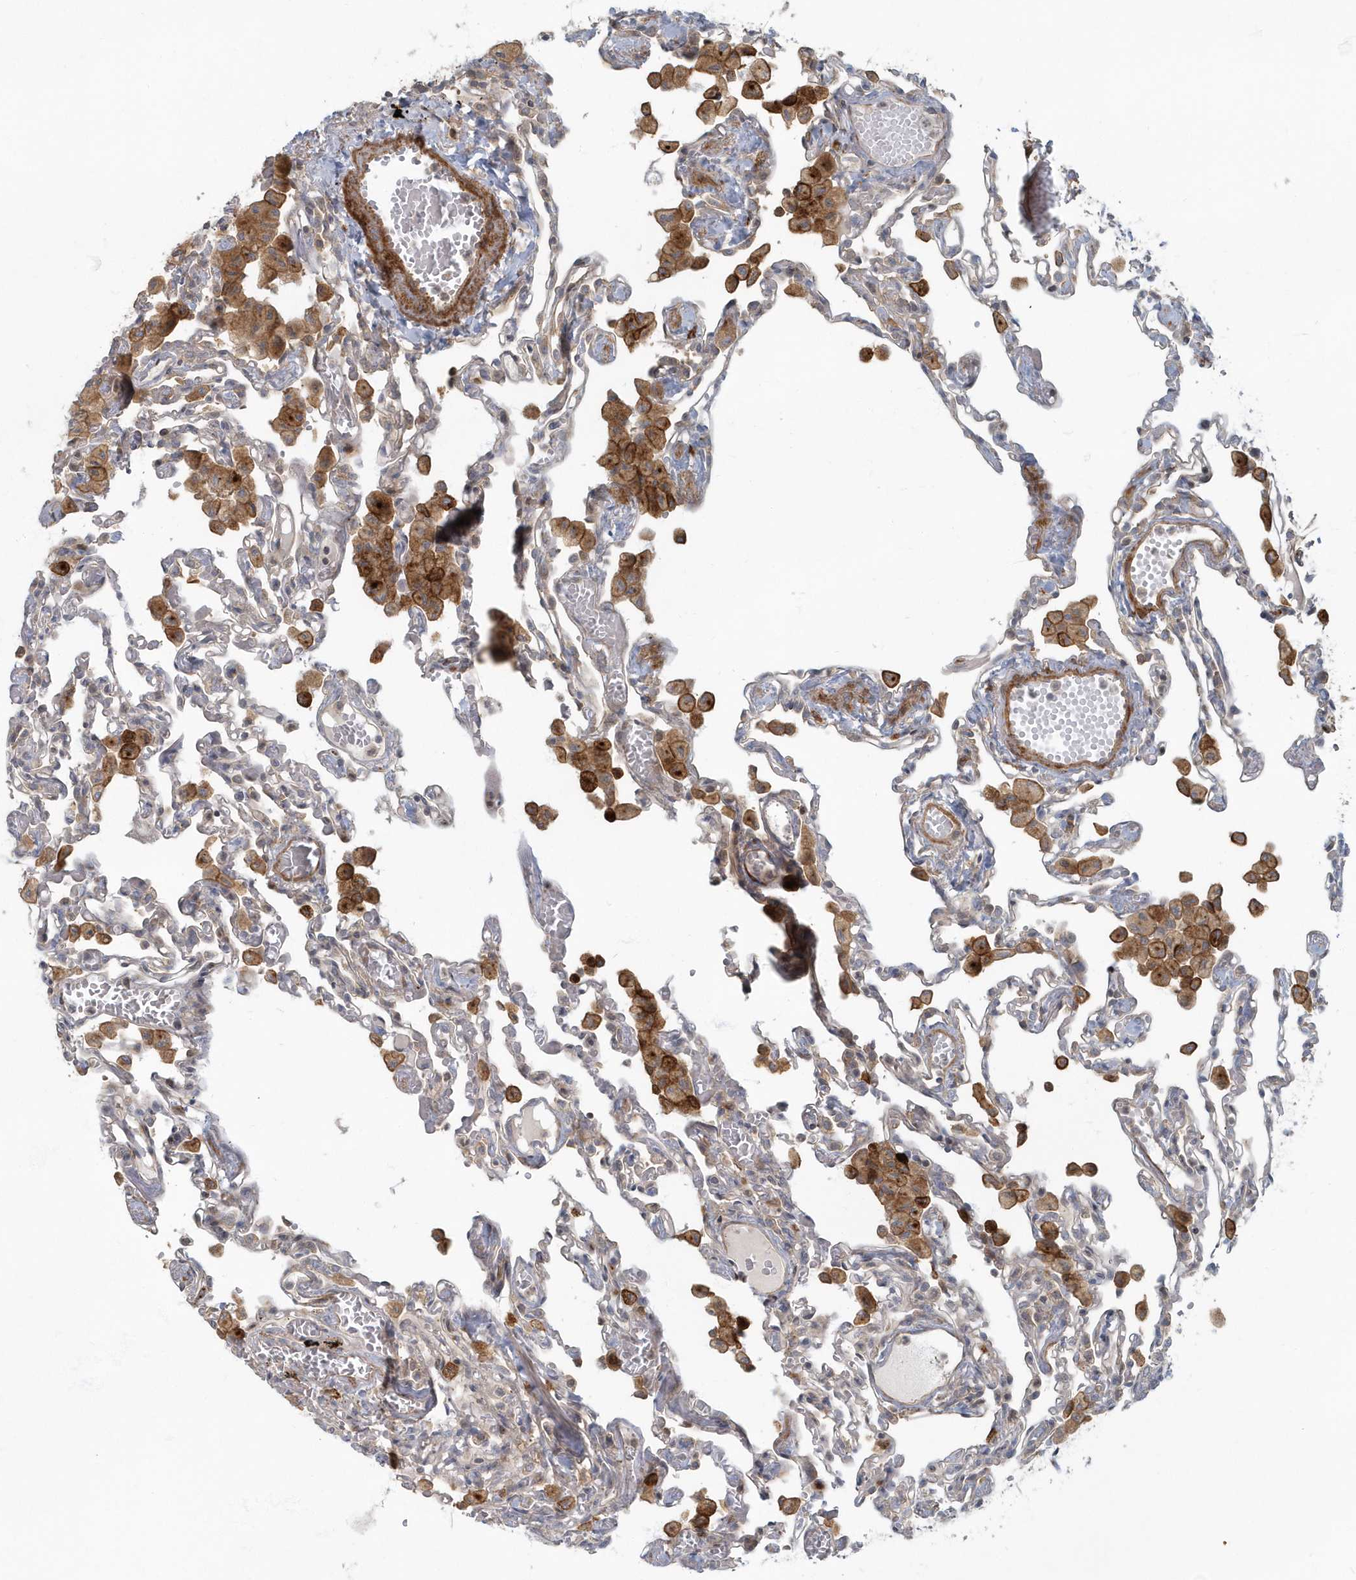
{"staining": {"intensity": "weak", "quantity": "<25%", "location": "cytoplasmic/membranous"}, "tissue": "lung", "cell_type": "Alveolar cells", "image_type": "normal", "snomed": [{"axis": "morphology", "description": "Normal tissue, NOS"}, {"axis": "topography", "description": "Bronchus"}, {"axis": "topography", "description": "Lung"}], "caption": "Image shows no significant protein expression in alveolar cells of benign lung. Brightfield microscopy of immunohistochemistry (IHC) stained with DAB (brown) and hematoxylin (blue), captured at high magnification.", "gene": "ARHGEF38", "patient": {"sex": "female", "age": 49}}